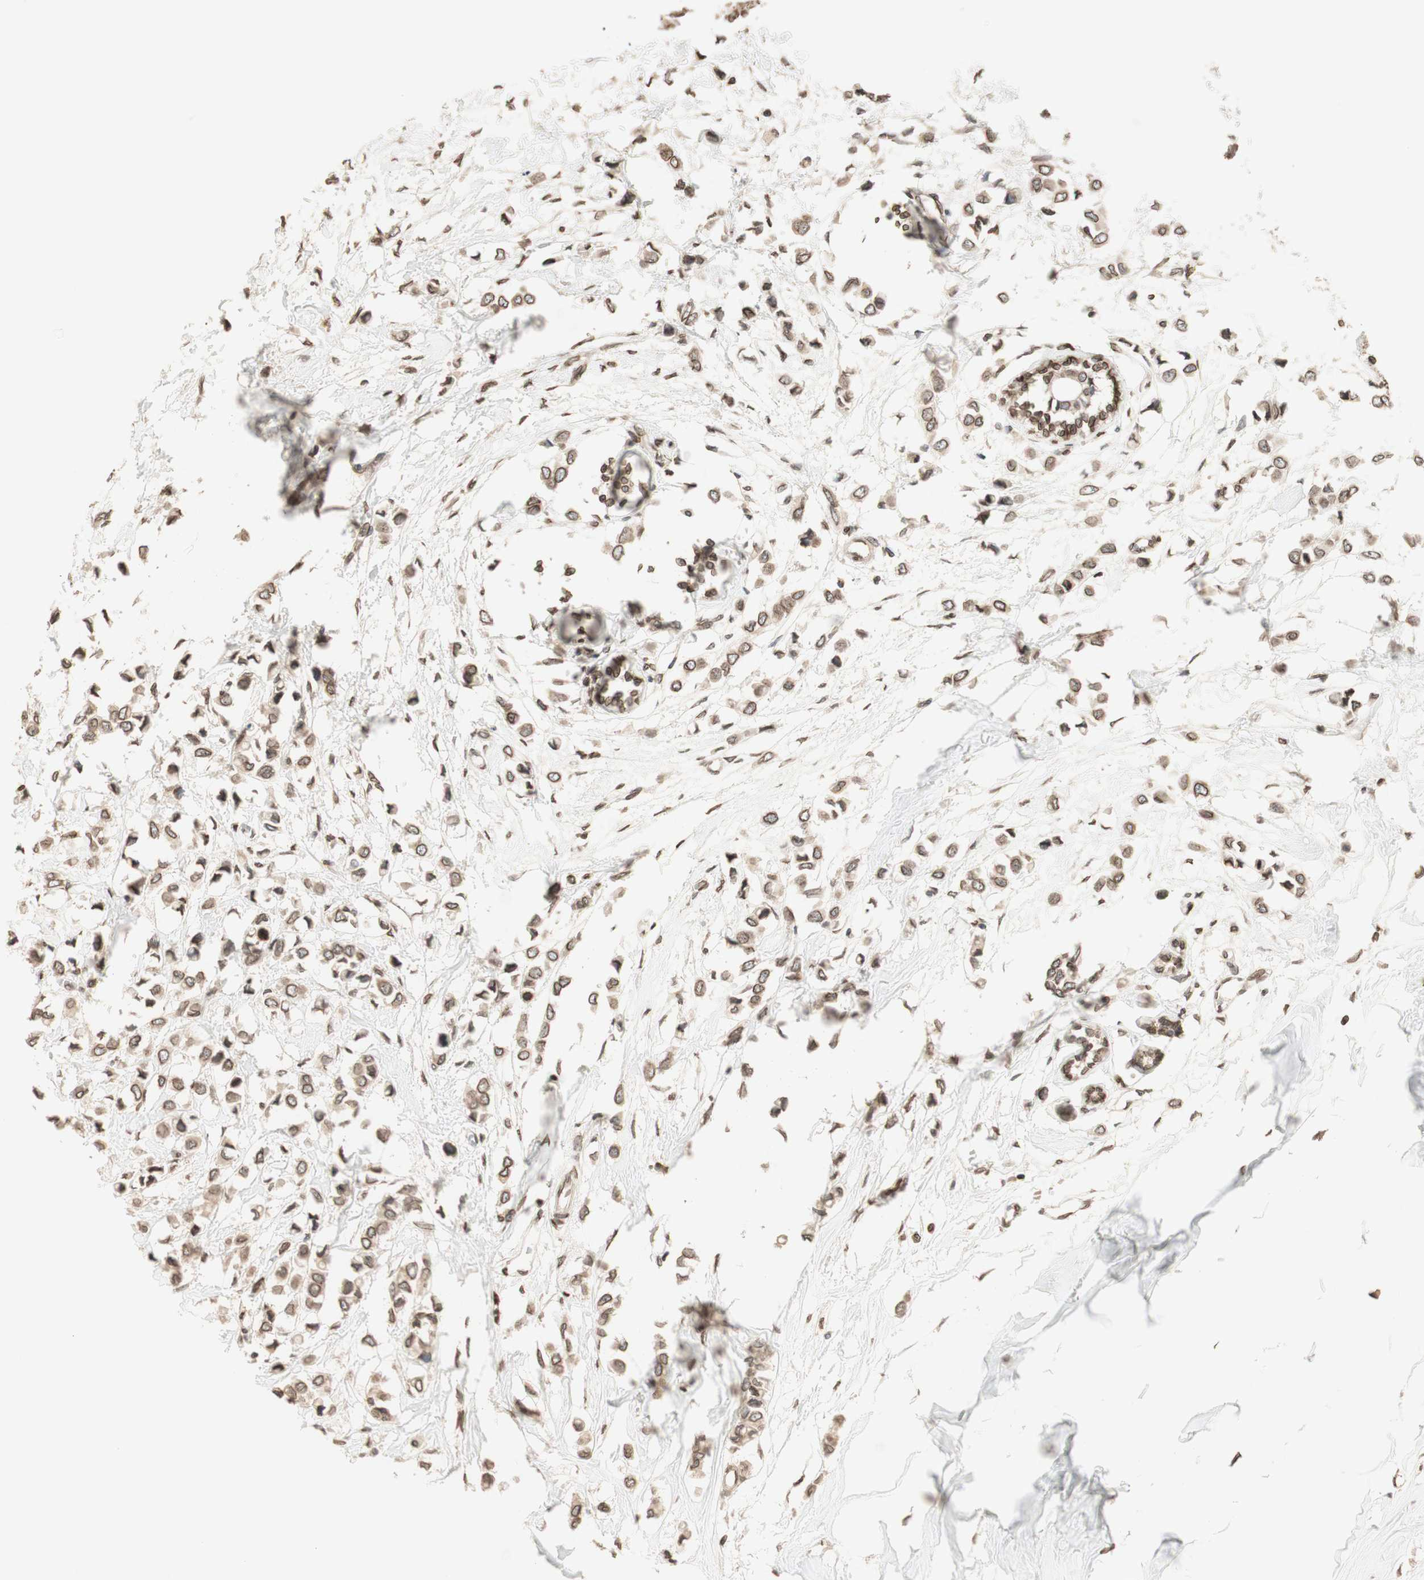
{"staining": {"intensity": "moderate", "quantity": ">75%", "location": "cytoplasmic/membranous,nuclear"}, "tissue": "breast cancer", "cell_type": "Tumor cells", "image_type": "cancer", "snomed": [{"axis": "morphology", "description": "Lobular carcinoma"}, {"axis": "topography", "description": "Breast"}], "caption": "Breast cancer stained with a brown dye exhibits moderate cytoplasmic/membranous and nuclear positive positivity in about >75% of tumor cells.", "gene": "TMPO", "patient": {"sex": "female", "age": 51}}